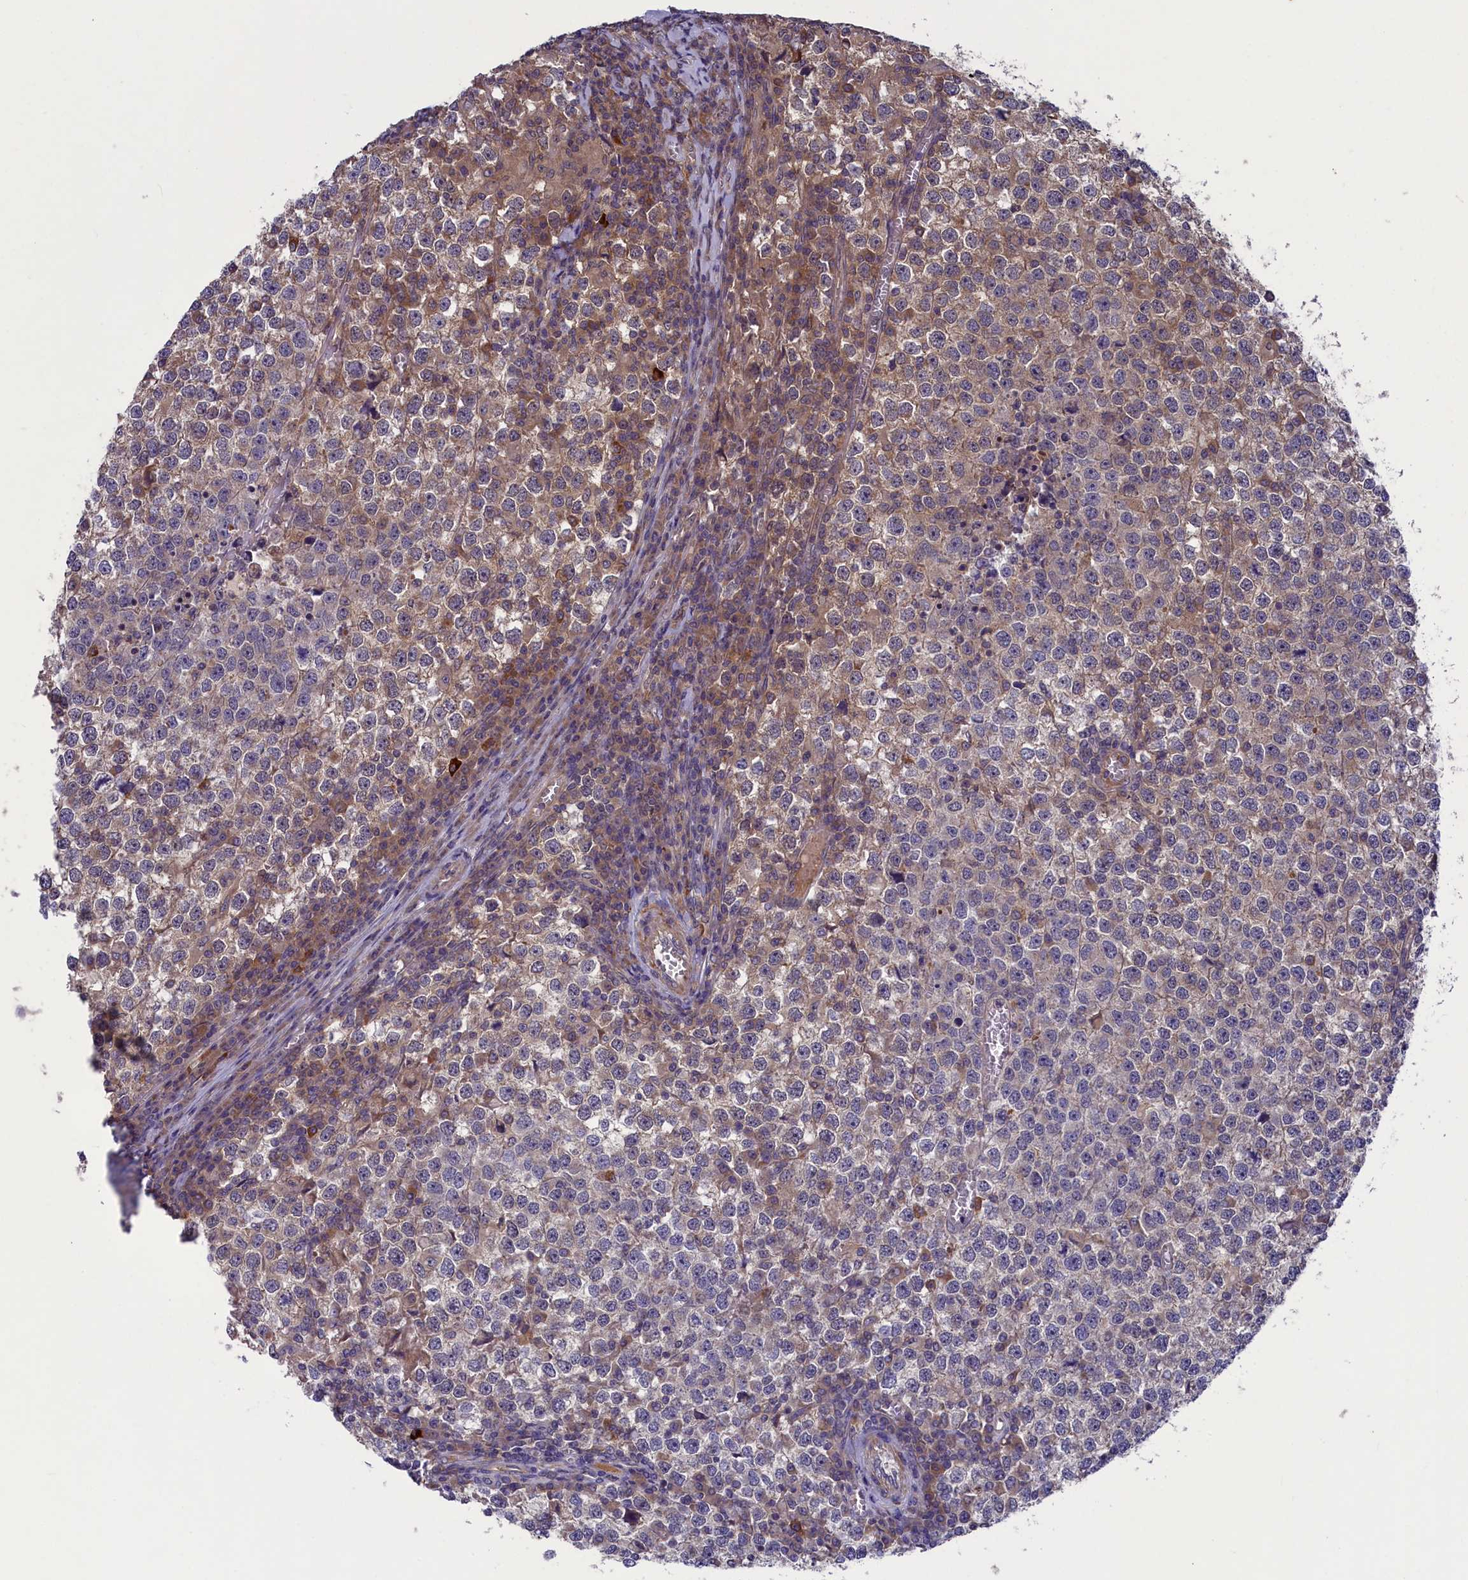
{"staining": {"intensity": "moderate", "quantity": "25%-75%", "location": "cytoplasmic/membranous"}, "tissue": "testis cancer", "cell_type": "Tumor cells", "image_type": "cancer", "snomed": [{"axis": "morphology", "description": "Seminoma, NOS"}, {"axis": "topography", "description": "Testis"}], "caption": "A photomicrograph of human testis cancer stained for a protein reveals moderate cytoplasmic/membranous brown staining in tumor cells.", "gene": "NUBP1", "patient": {"sex": "male", "age": 65}}